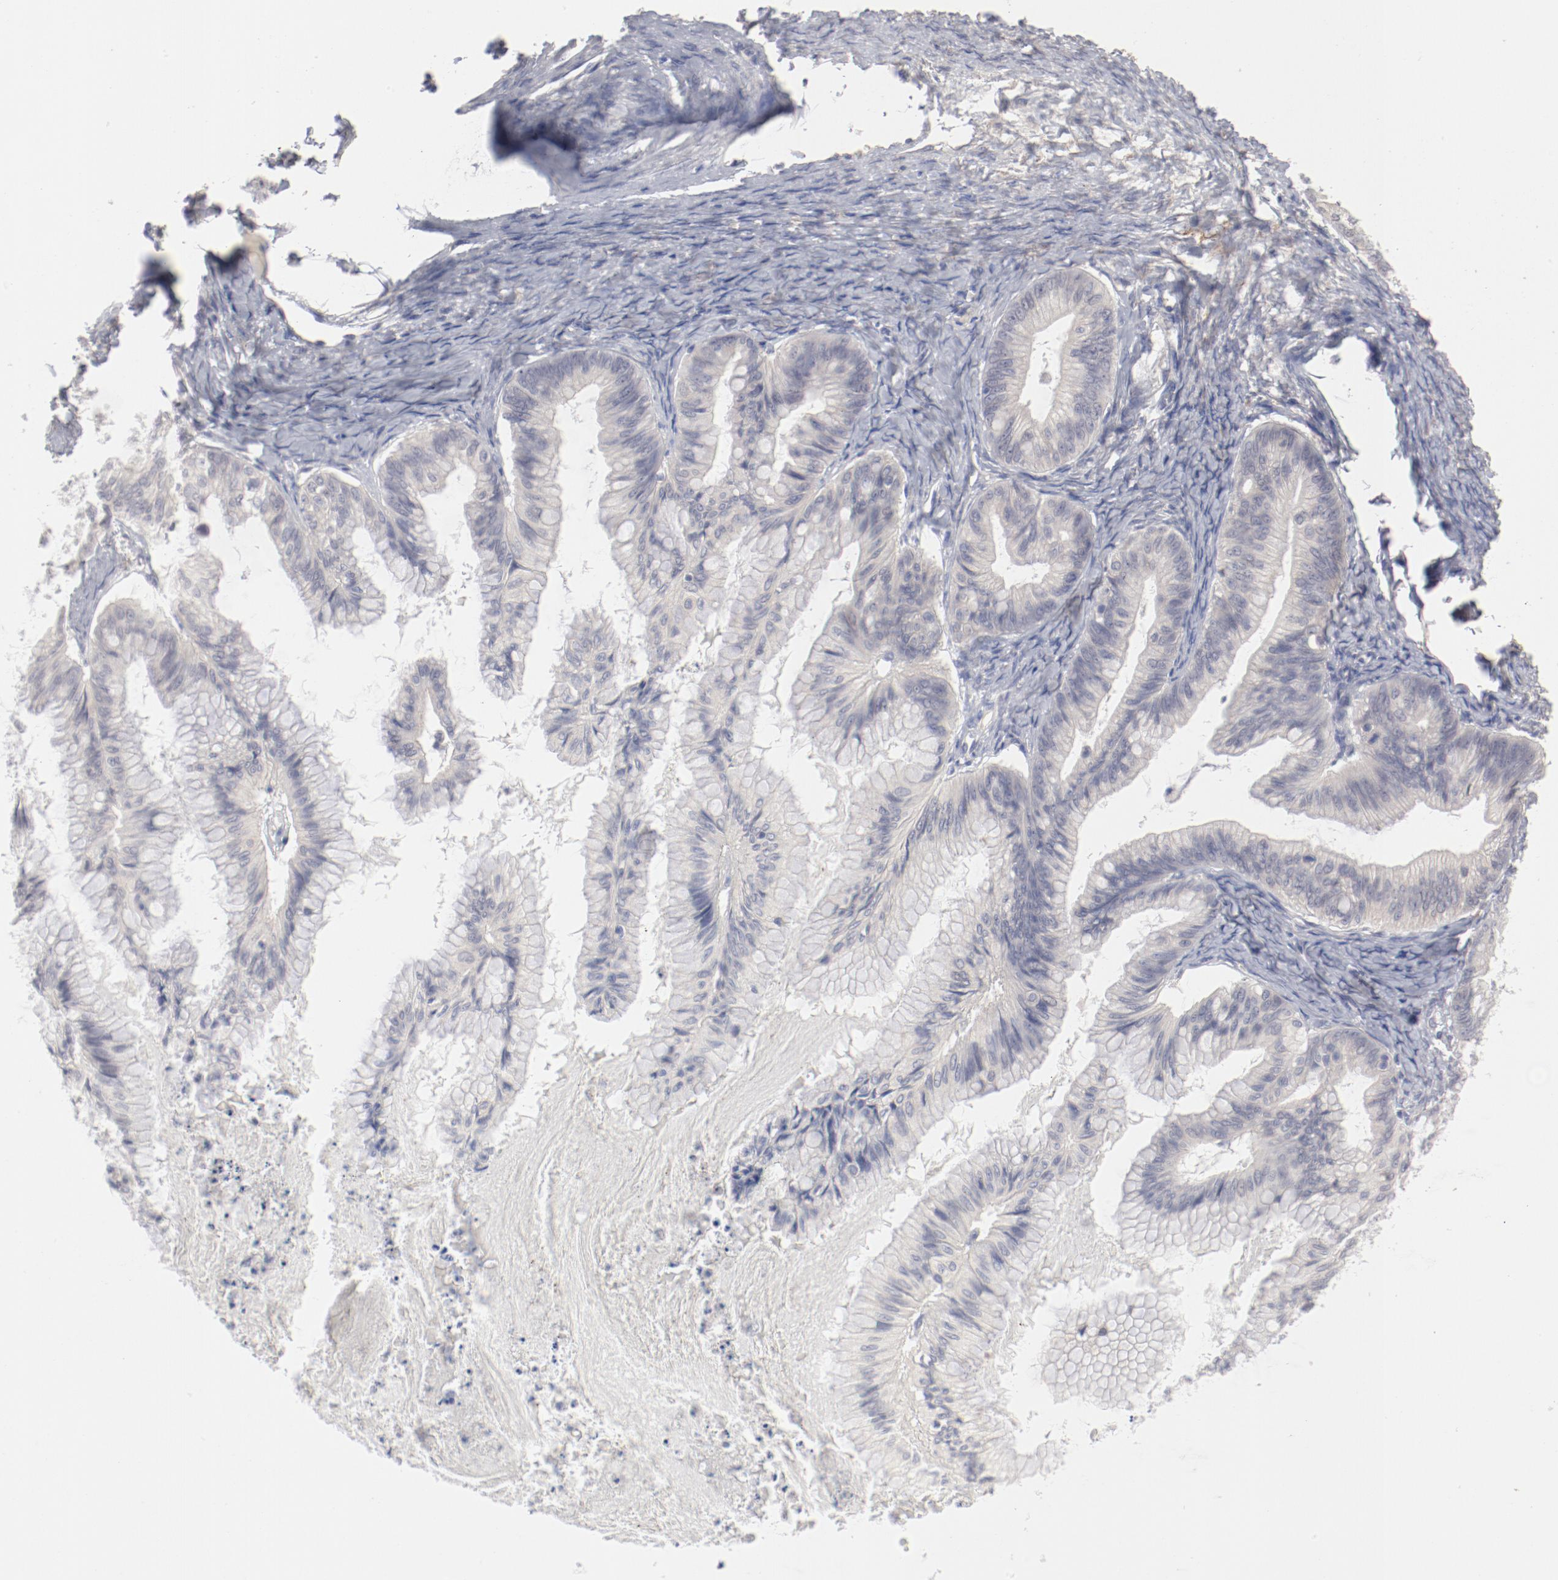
{"staining": {"intensity": "negative", "quantity": "none", "location": "none"}, "tissue": "ovarian cancer", "cell_type": "Tumor cells", "image_type": "cancer", "snomed": [{"axis": "morphology", "description": "Cystadenocarcinoma, mucinous, NOS"}, {"axis": "topography", "description": "Ovary"}], "caption": "Tumor cells are negative for brown protein staining in ovarian mucinous cystadenocarcinoma.", "gene": "SH3BGR", "patient": {"sex": "female", "age": 57}}